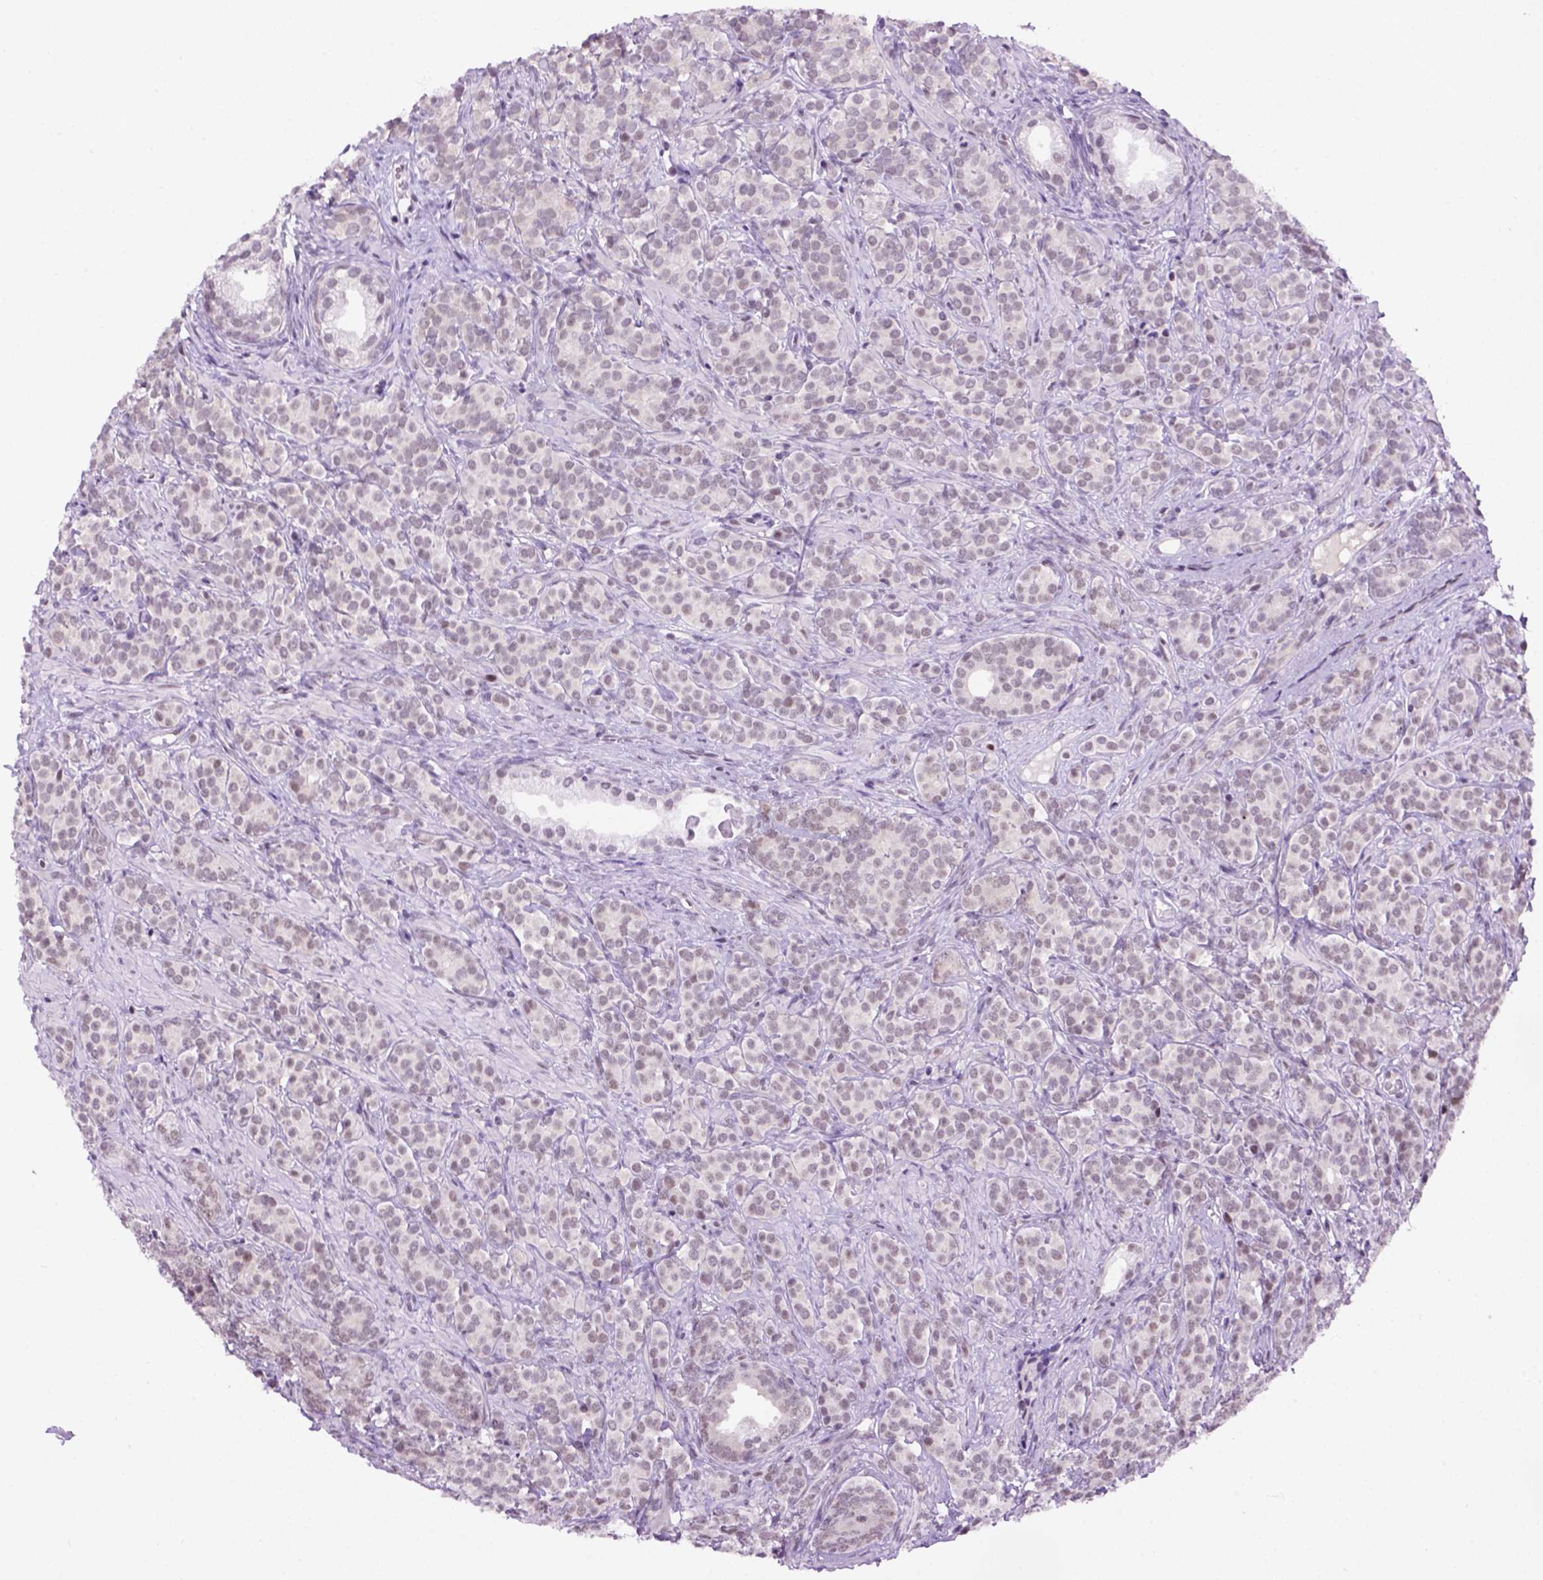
{"staining": {"intensity": "negative", "quantity": "none", "location": "none"}, "tissue": "prostate cancer", "cell_type": "Tumor cells", "image_type": "cancer", "snomed": [{"axis": "morphology", "description": "Adenocarcinoma, High grade"}, {"axis": "topography", "description": "Prostate"}], "caption": "Immunohistochemistry photomicrograph of neoplastic tissue: human high-grade adenocarcinoma (prostate) stained with DAB (3,3'-diaminobenzidine) demonstrates no significant protein staining in tumor cells.", "gene": "TBPL1", "patient": {"sex": "male", "age": 84}}